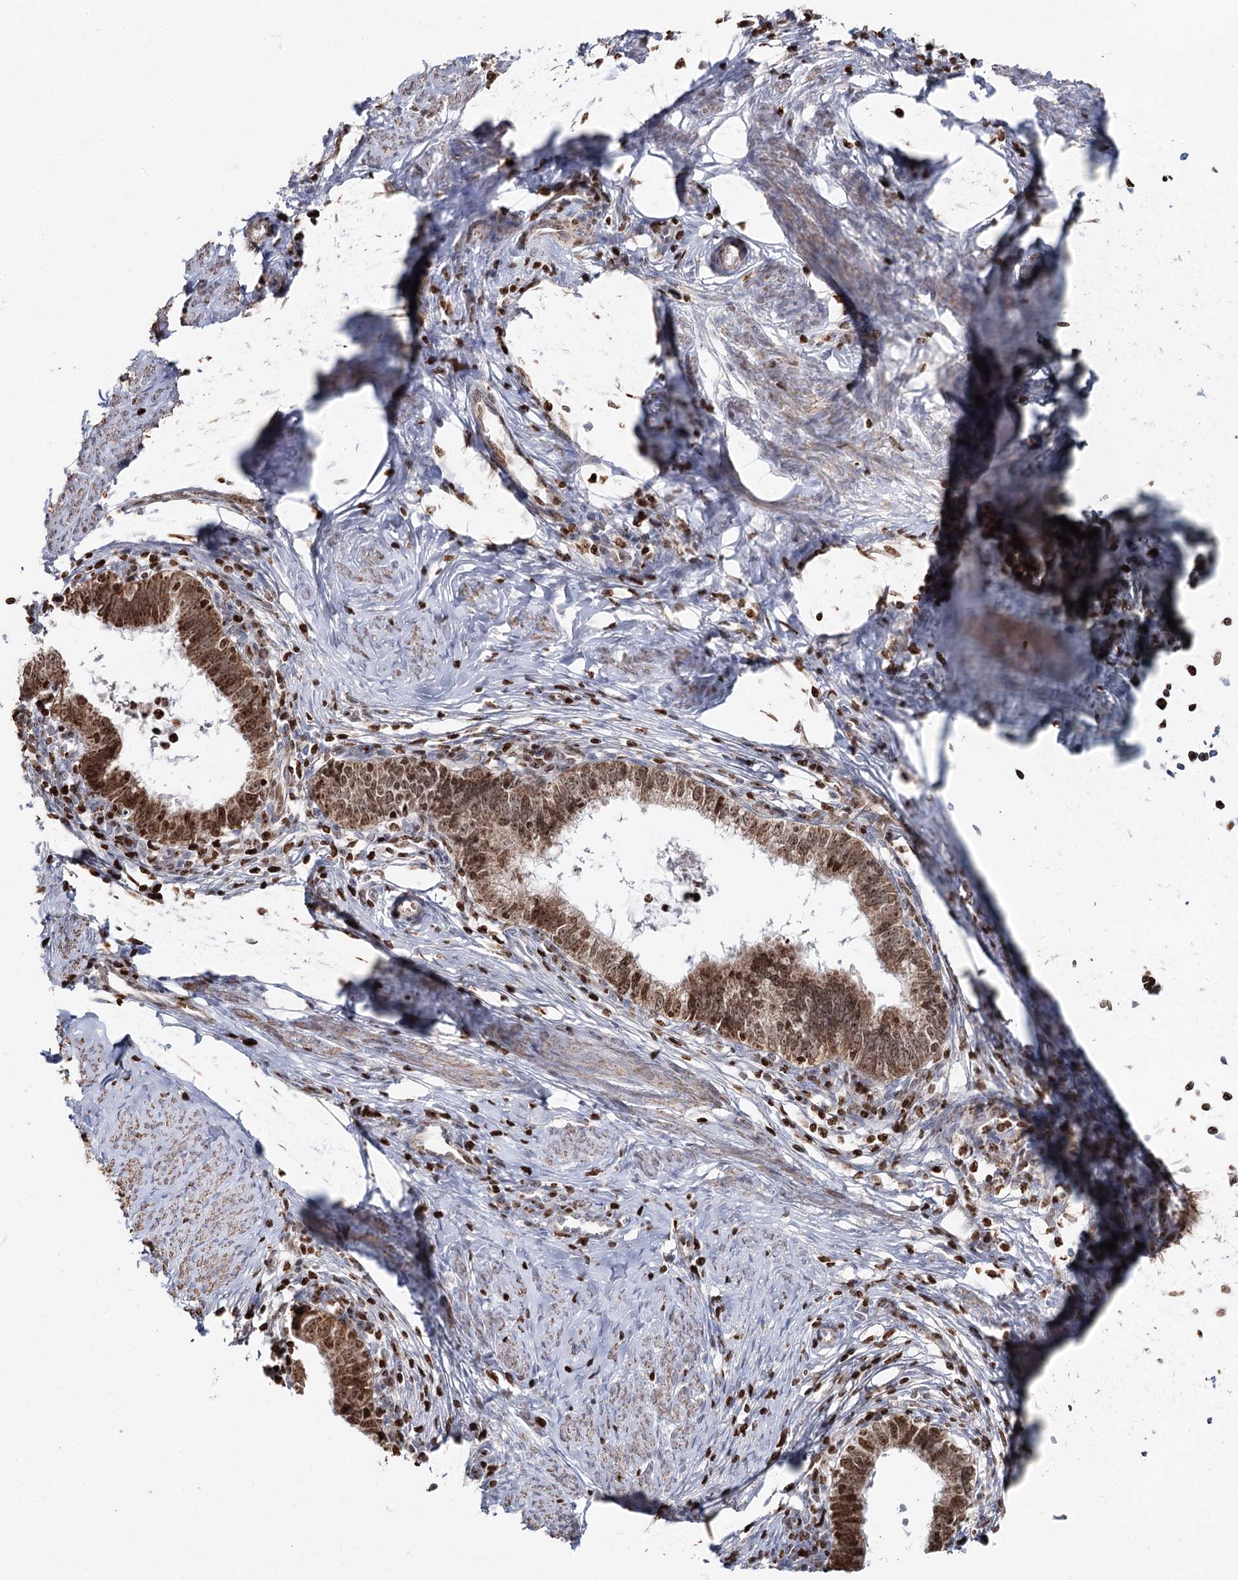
{"staining": {"intensity": "moderate", "quantity": ">75%", "location": "cytoplasmic/membranous,nuclear"}, "tissue": "cervical cancer", "cell_type": "Tumor cells", "image_type": "cancer", "snomed": [{"axis": "morphology", "description": "Adenocarcinoma, NOS"}, {"axis": "topography", "description": "Cervix"}], "caption": "This is a micrograph of immunohistochemistry staining of cervical cancer, which shows moderate positivity in the cytoplasmic/membranous and nuclear of tumor cells.", "gene": "PDHX", "patient": {"sex": "female", "age": 36}}